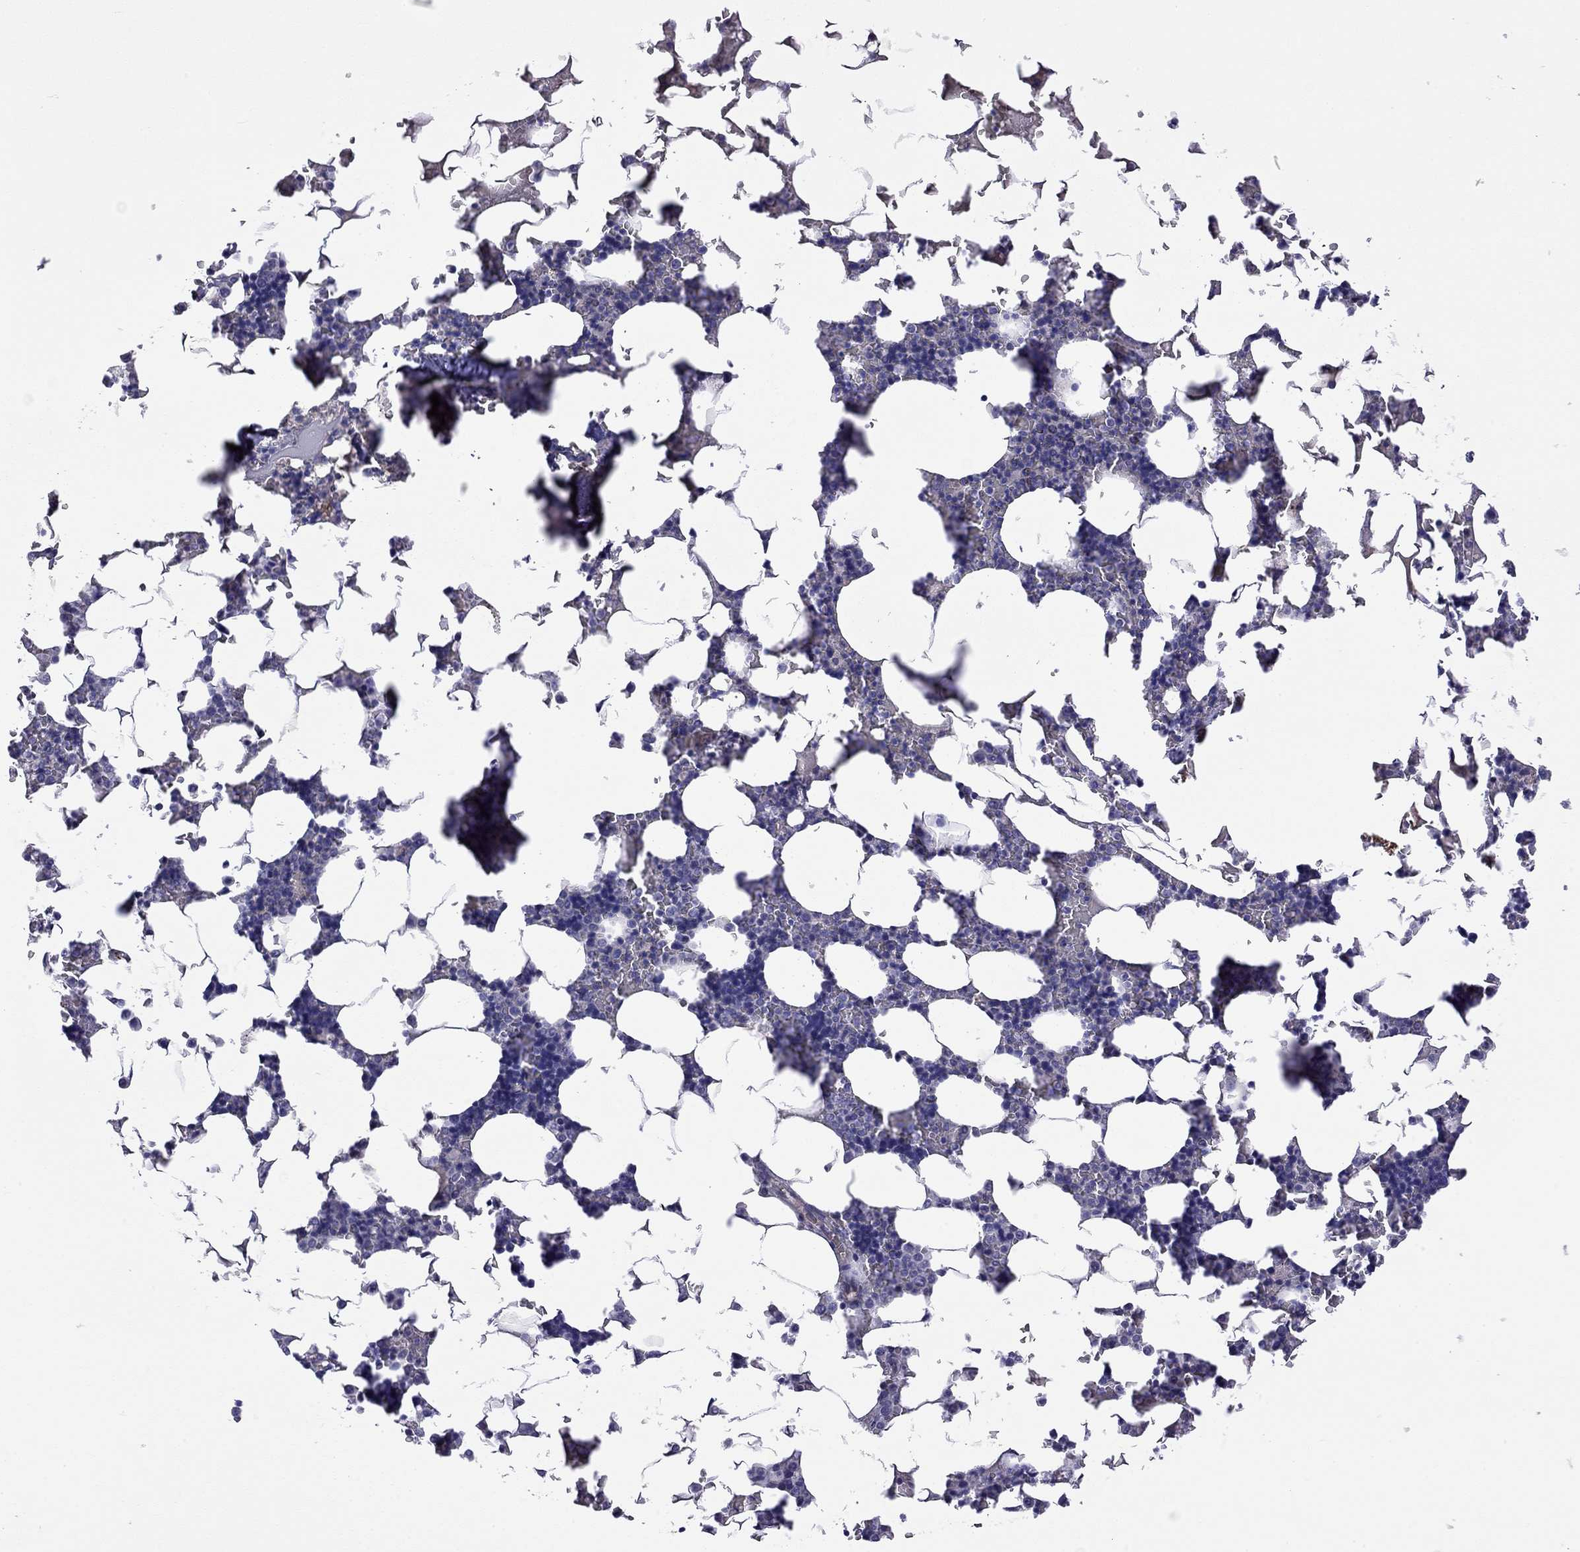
{"staining": {"intensity": "negative", "quantity": "none", "location": "none"}, "tissue": "bone marrow", "cell_type": "Hematopoietic cells", "image_type": "normal", "snomed": [{"axis": "morphology", "description": "Normal tissue, NOS"}, {"axis": "topography", "description": "Bone marrow"}], "caption": "Immunohistochemistry photomicrograph of normal human bone marrow stained for a protein (brown), which shows no expression in hematopoietic cells.", "gene": "FEZ1", "patient": {"sex": "male", "age": 51}}